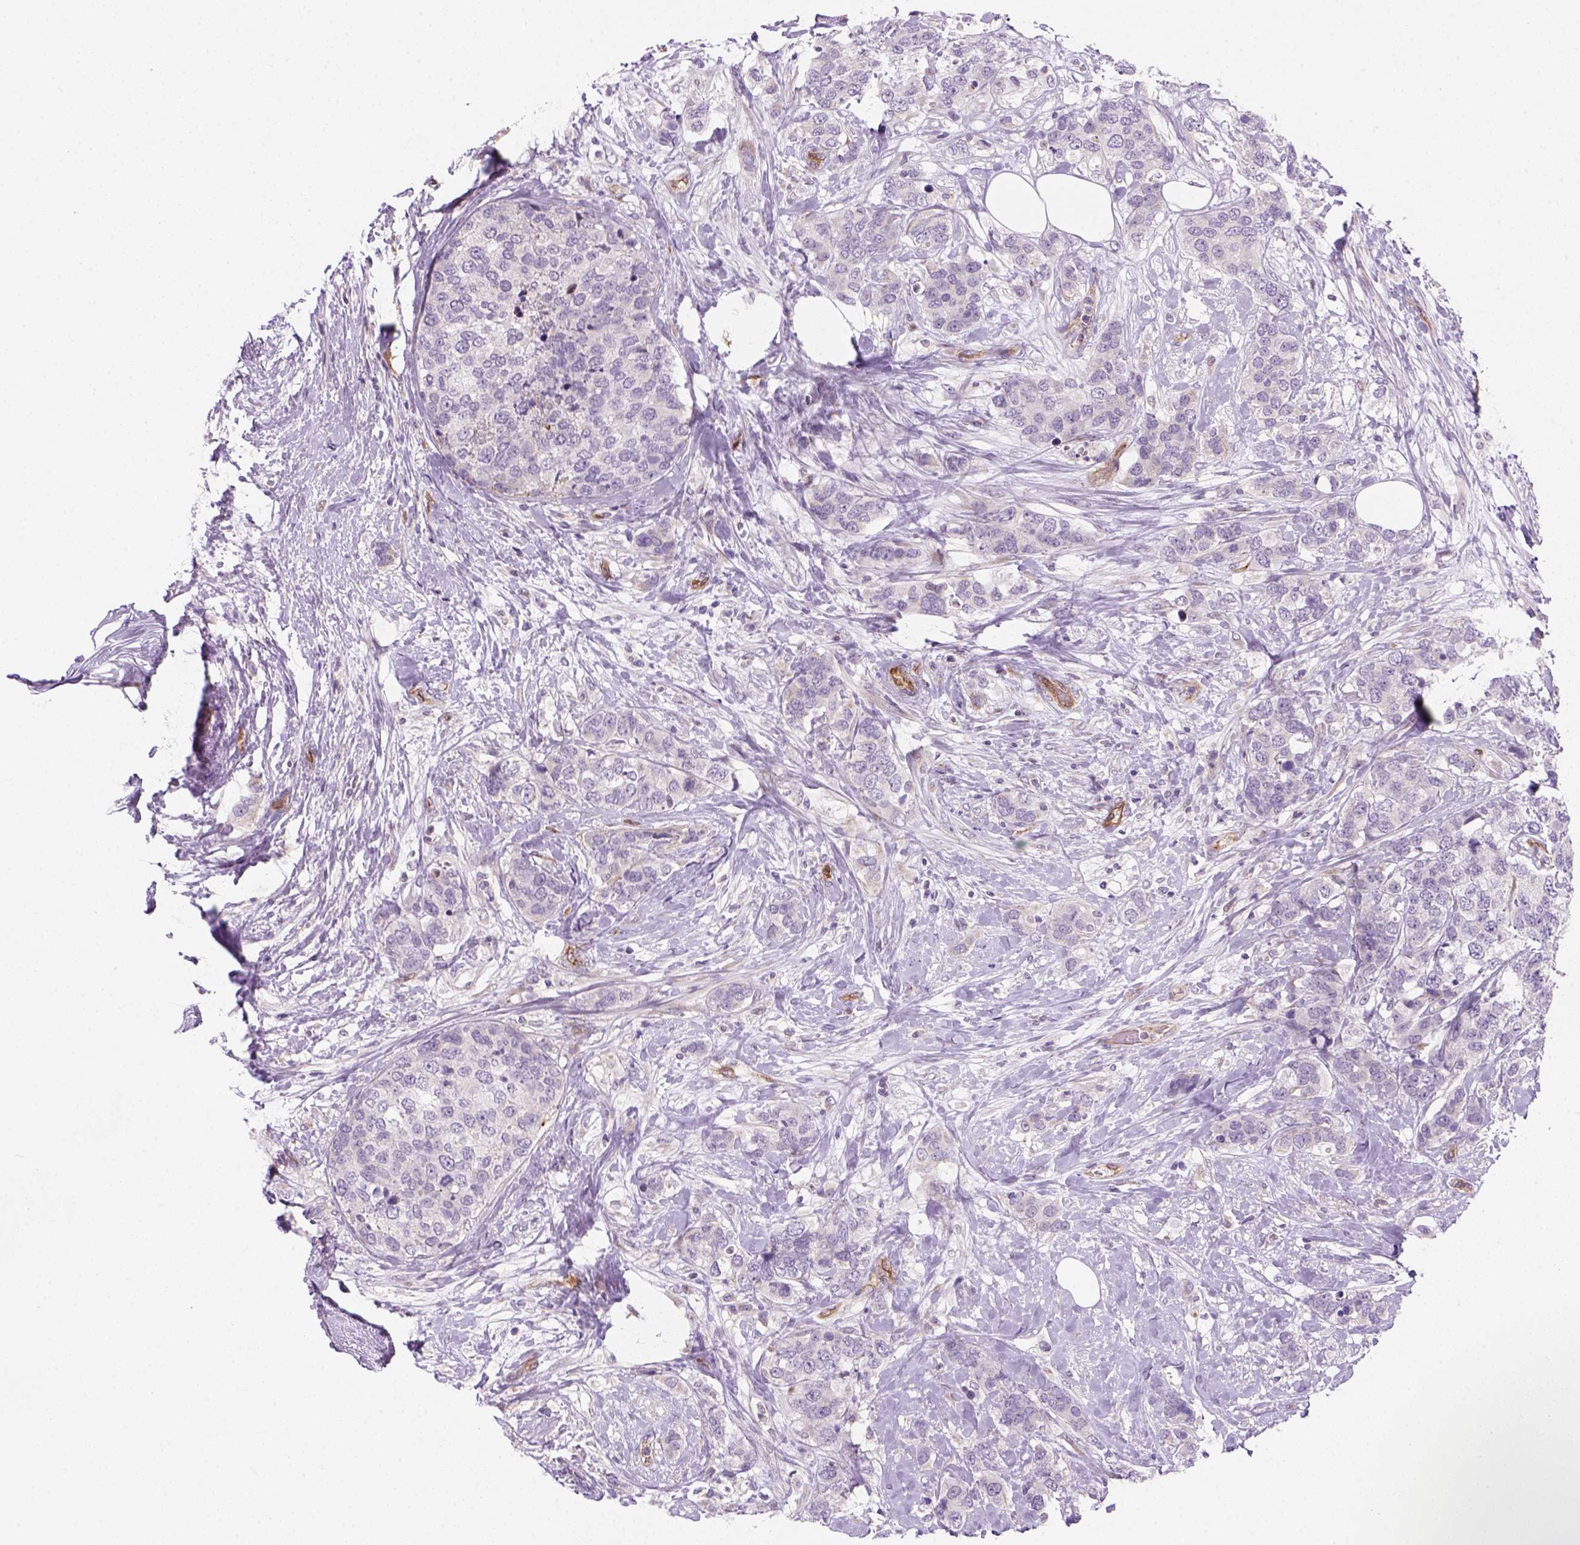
{"staining": {"intensity": "negative", "quantity": "none", "location": "none"}, "tissue": "breast cancer", "cell_type": "Tumor cells", "image_type": "cancer", "snomed": [{"axis": "morphology", "description": "Lobular carcinoma"}, {"axis": "topography", "description": "Breast"}], "caption": "IHC micrograph of breast cancer (lobular carcinoma) stained for a protein (brown), which exhibits no positivity in tumor cells. (Stains: DAB immunohistochemistry with hematoxylin counter stain, Microscopy: brightfield microscopy at high magnification).", "gene": "VSTM5", "patient": {"sex": "female", "age": 59}}